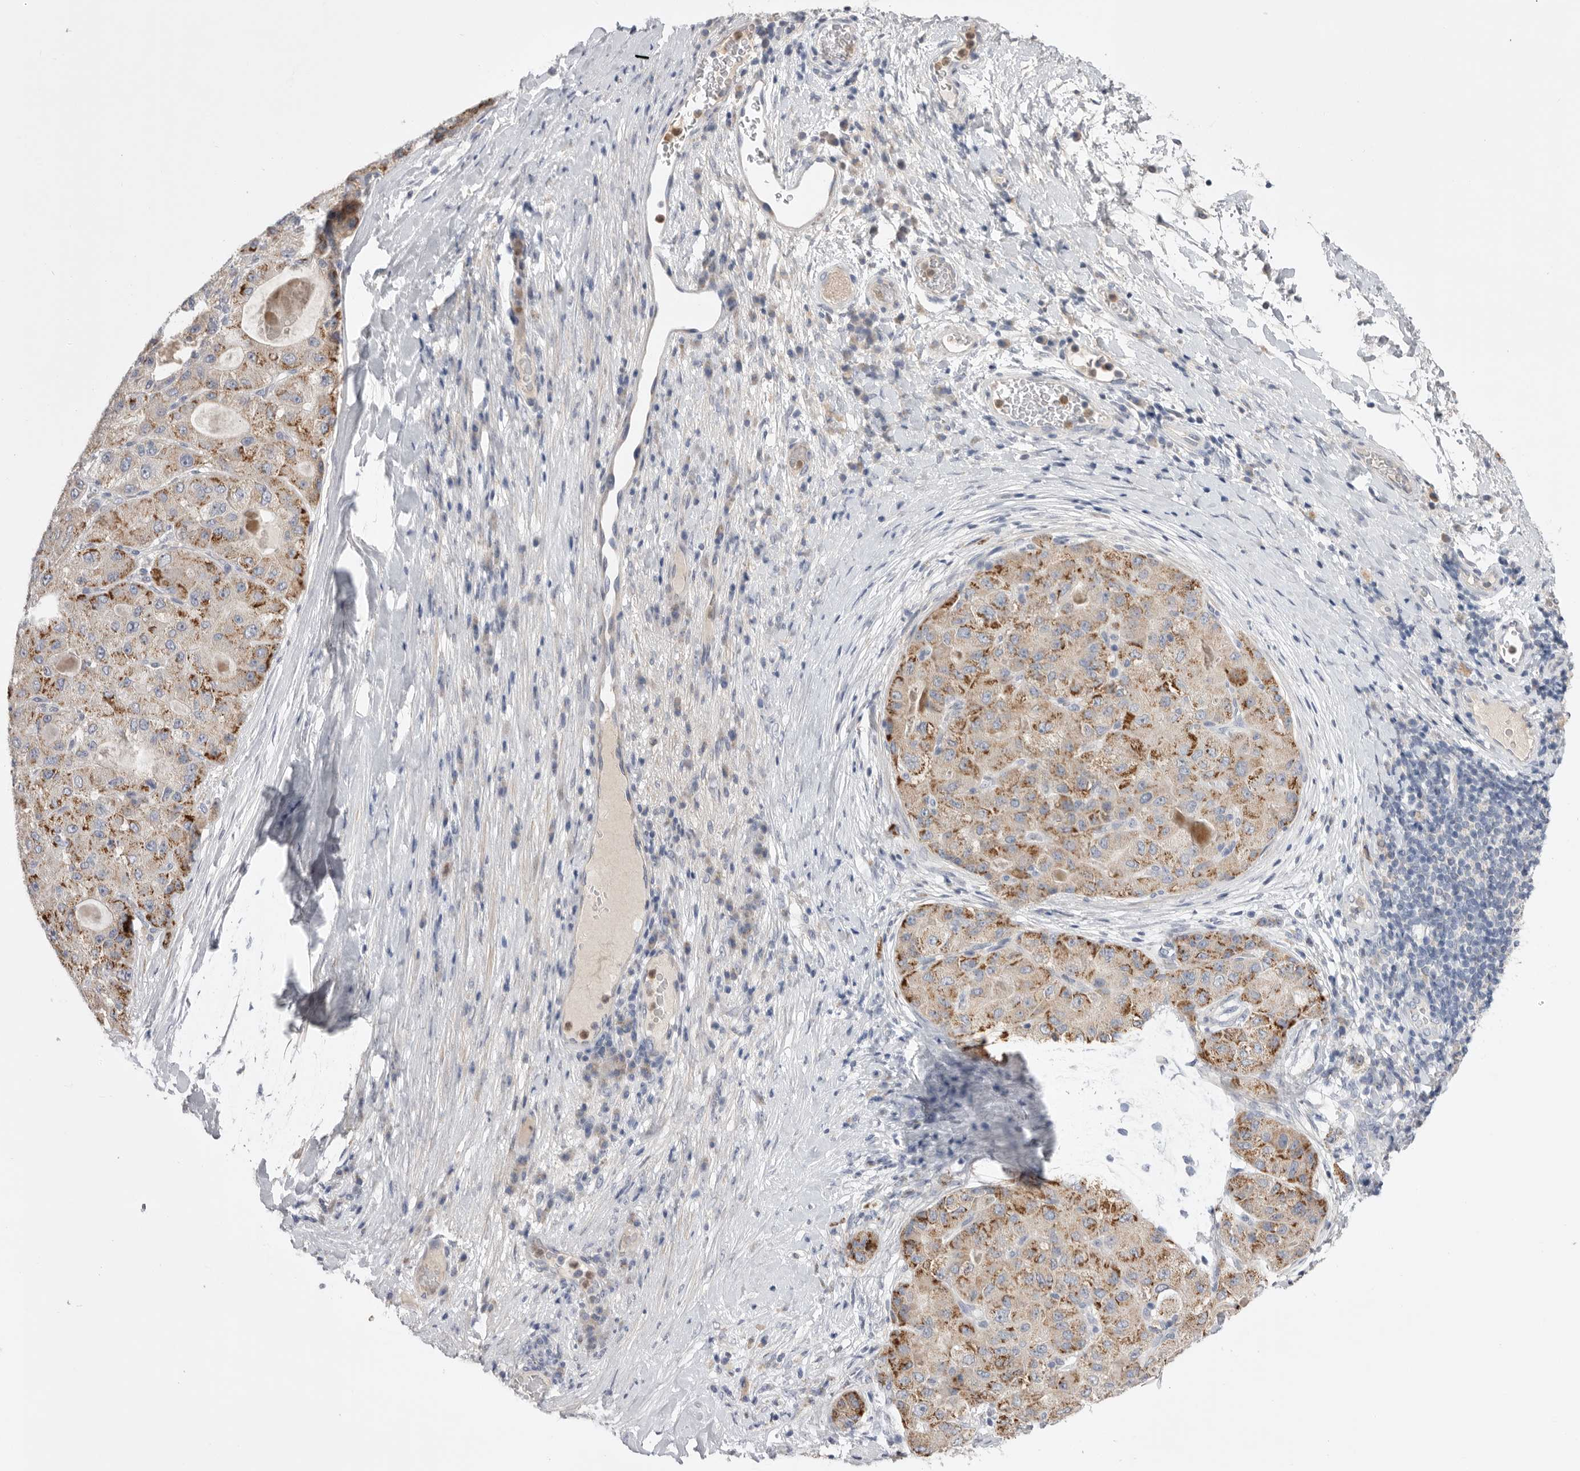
{"staining": {"intensity": "moderate", "quantity": ">75%", "location": "cytoplasmic/membranous"}, "tissue": "liver cancer", "cell_type": "Tumor cells", "image_type": "cancer", "snomed": [{"axis": "morphology", "description": "Carcinoma, Hepatocellular, NOS"}, {"axis": "topography", "description": "Liver"}], "caption": "This is a histology image of immunohistochemistry staining of hepatocellular carcinoma (liver), which shows moderate expression in the cytoplasmic/membranous of tumor cells.", "gene": "CCDC126", "patient": {"sex": "male", "age": 80}}